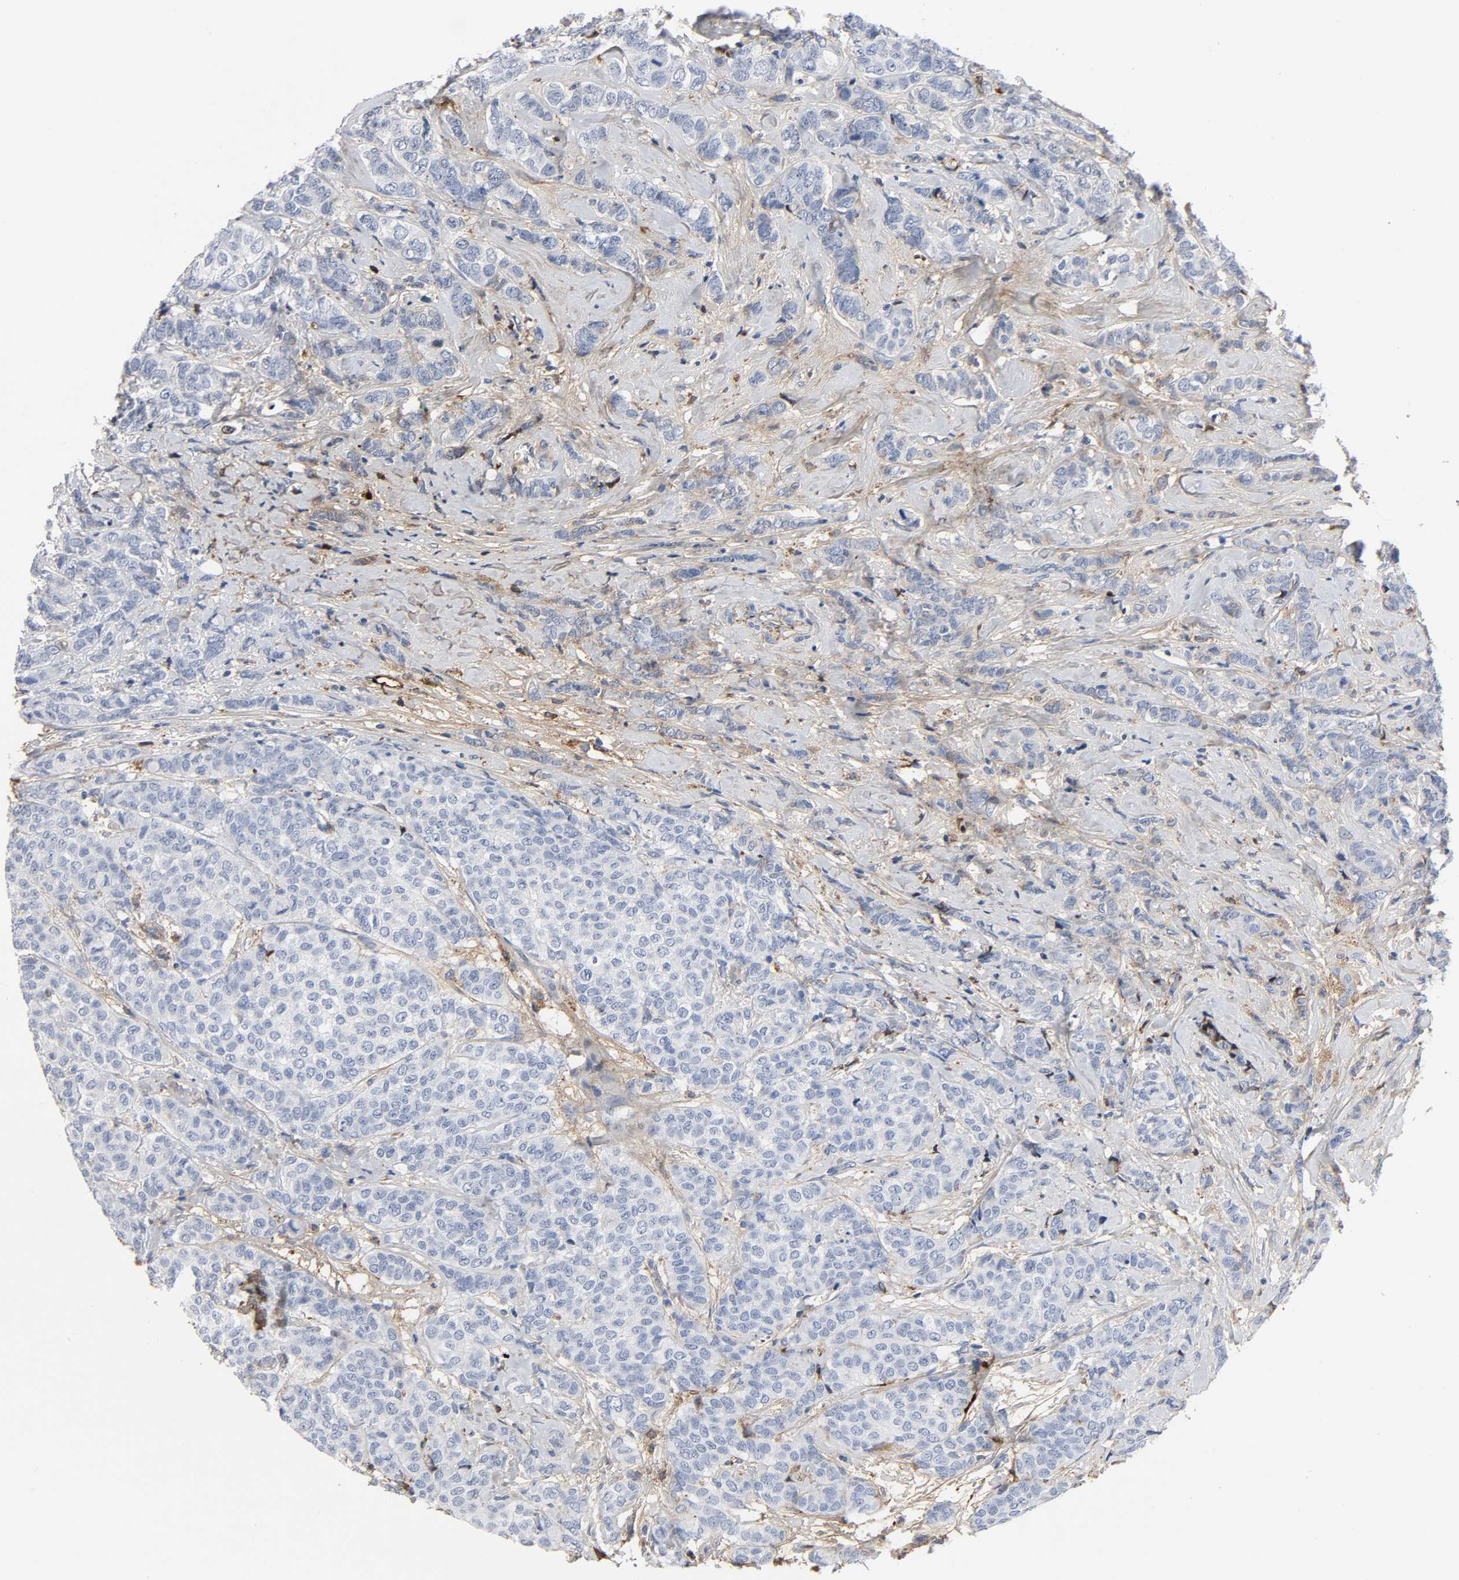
{"staining": {"intensity": "strong", "quantity": "<25%", "location": "cytoplasmic/membranous"}, "tissue": "breast cancer", "cell_type": "Tumor cells", "image_type": "cancer", "snomed": [{"axis": "morphology", "description": "Lobular carcinoma"}, {"axis": "topography", "description": "Breast"}], "caption": "Brown immunohistochemical staining in breast cancer displays strong cytoplasmic/membranous expression in approximately <25% of tumor cells. (DAB (3,3'-diaminobenzidine) IHC with brightfield microscopy, high magnification).", "gene": "C3", "patient": {"sex": "female", "age": 60}}